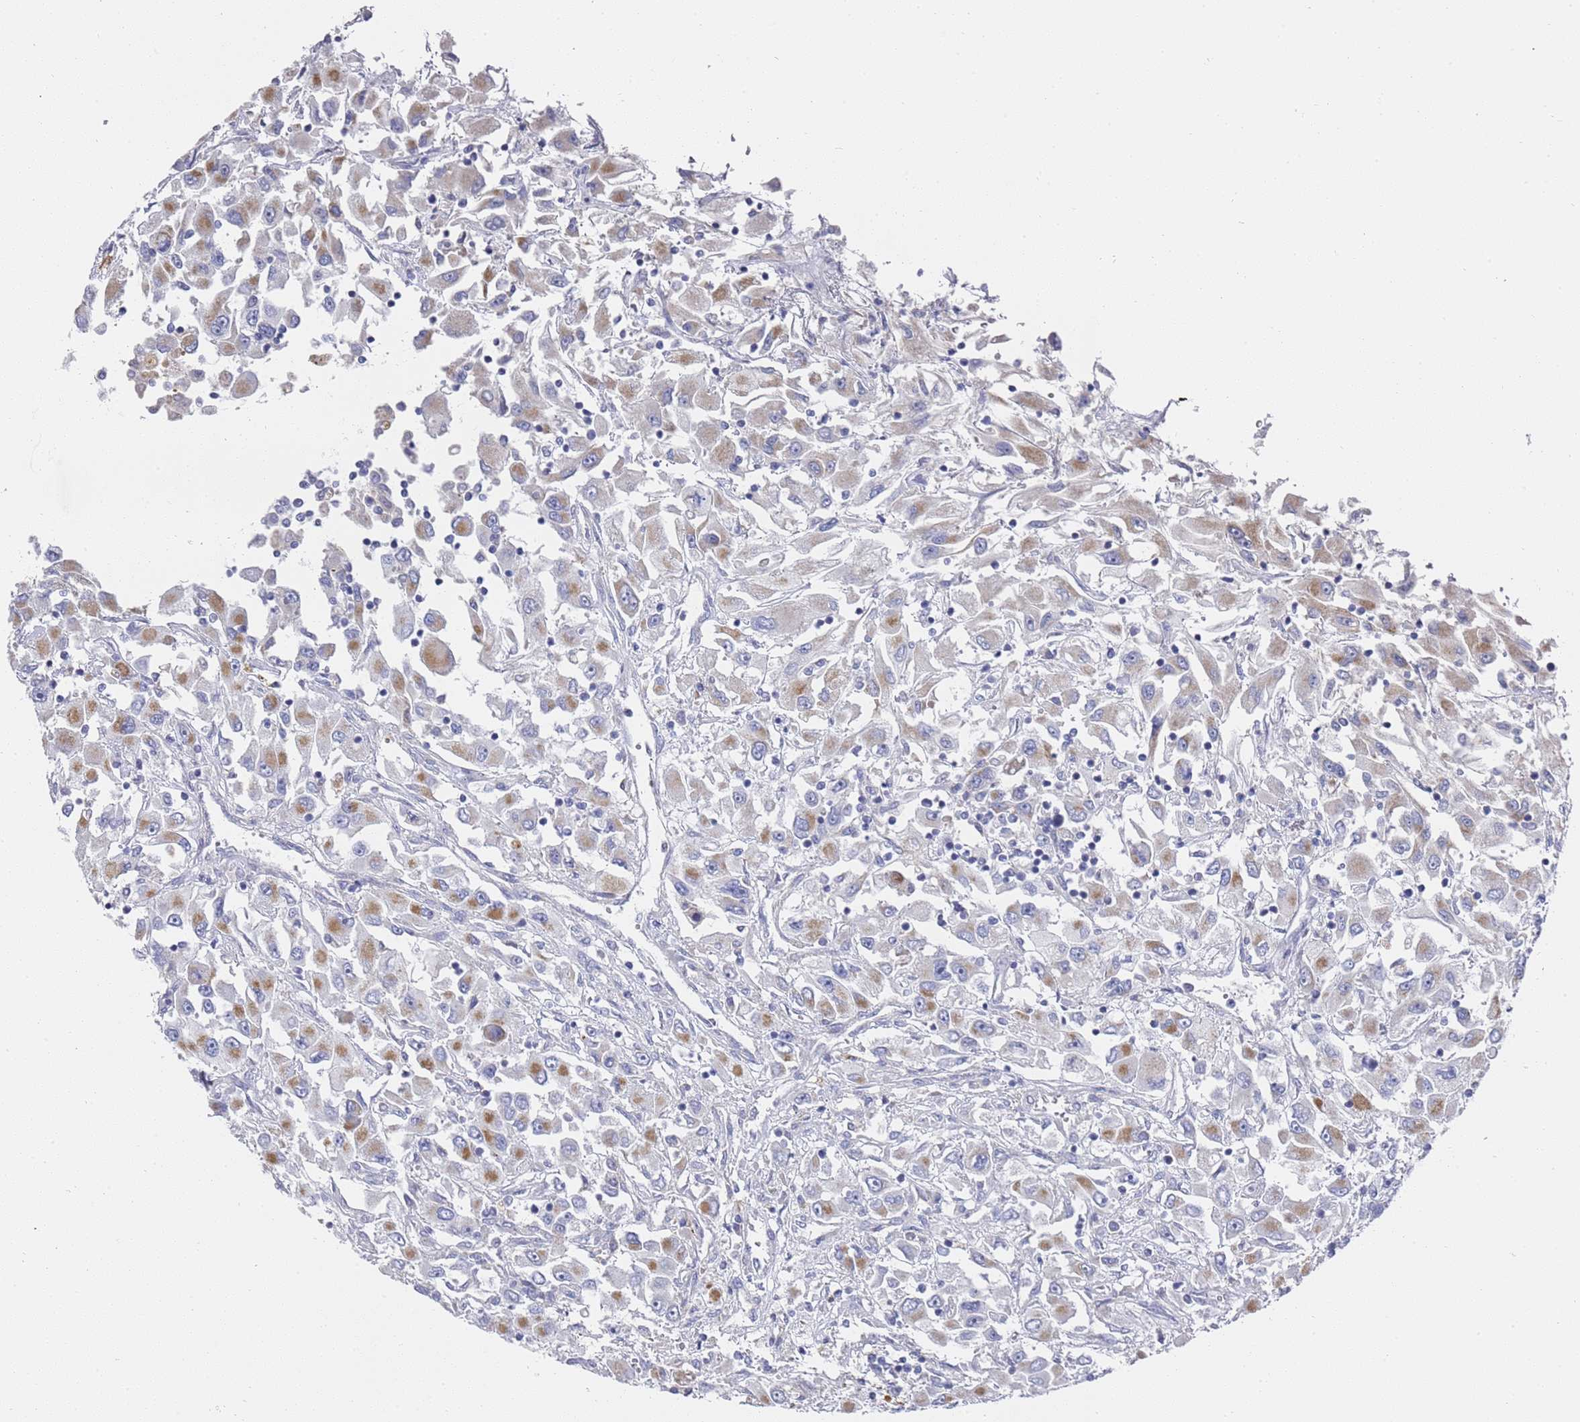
{"staining": {"intensity": "moderate", "quantity": "25%-75%", "location": "cytoplasmic/membranous"}, "tissue": "renal cancer", "cell_type": "Tumor cells", "image_type": "cancer", "snomed": [{"axis": "morphology", "description": "Adenocarcinoma, NOS"}, {"axis": "topography", "description": "Kidney"}], "caption": "Protein expression analysis of renal adenocarcinoma exhibits moderate cytoplasmic/membranous expression in about 25%-75% of tumor cells.", "gene": "SCAPER", "patient": {"sex": "female", "age": 52}}